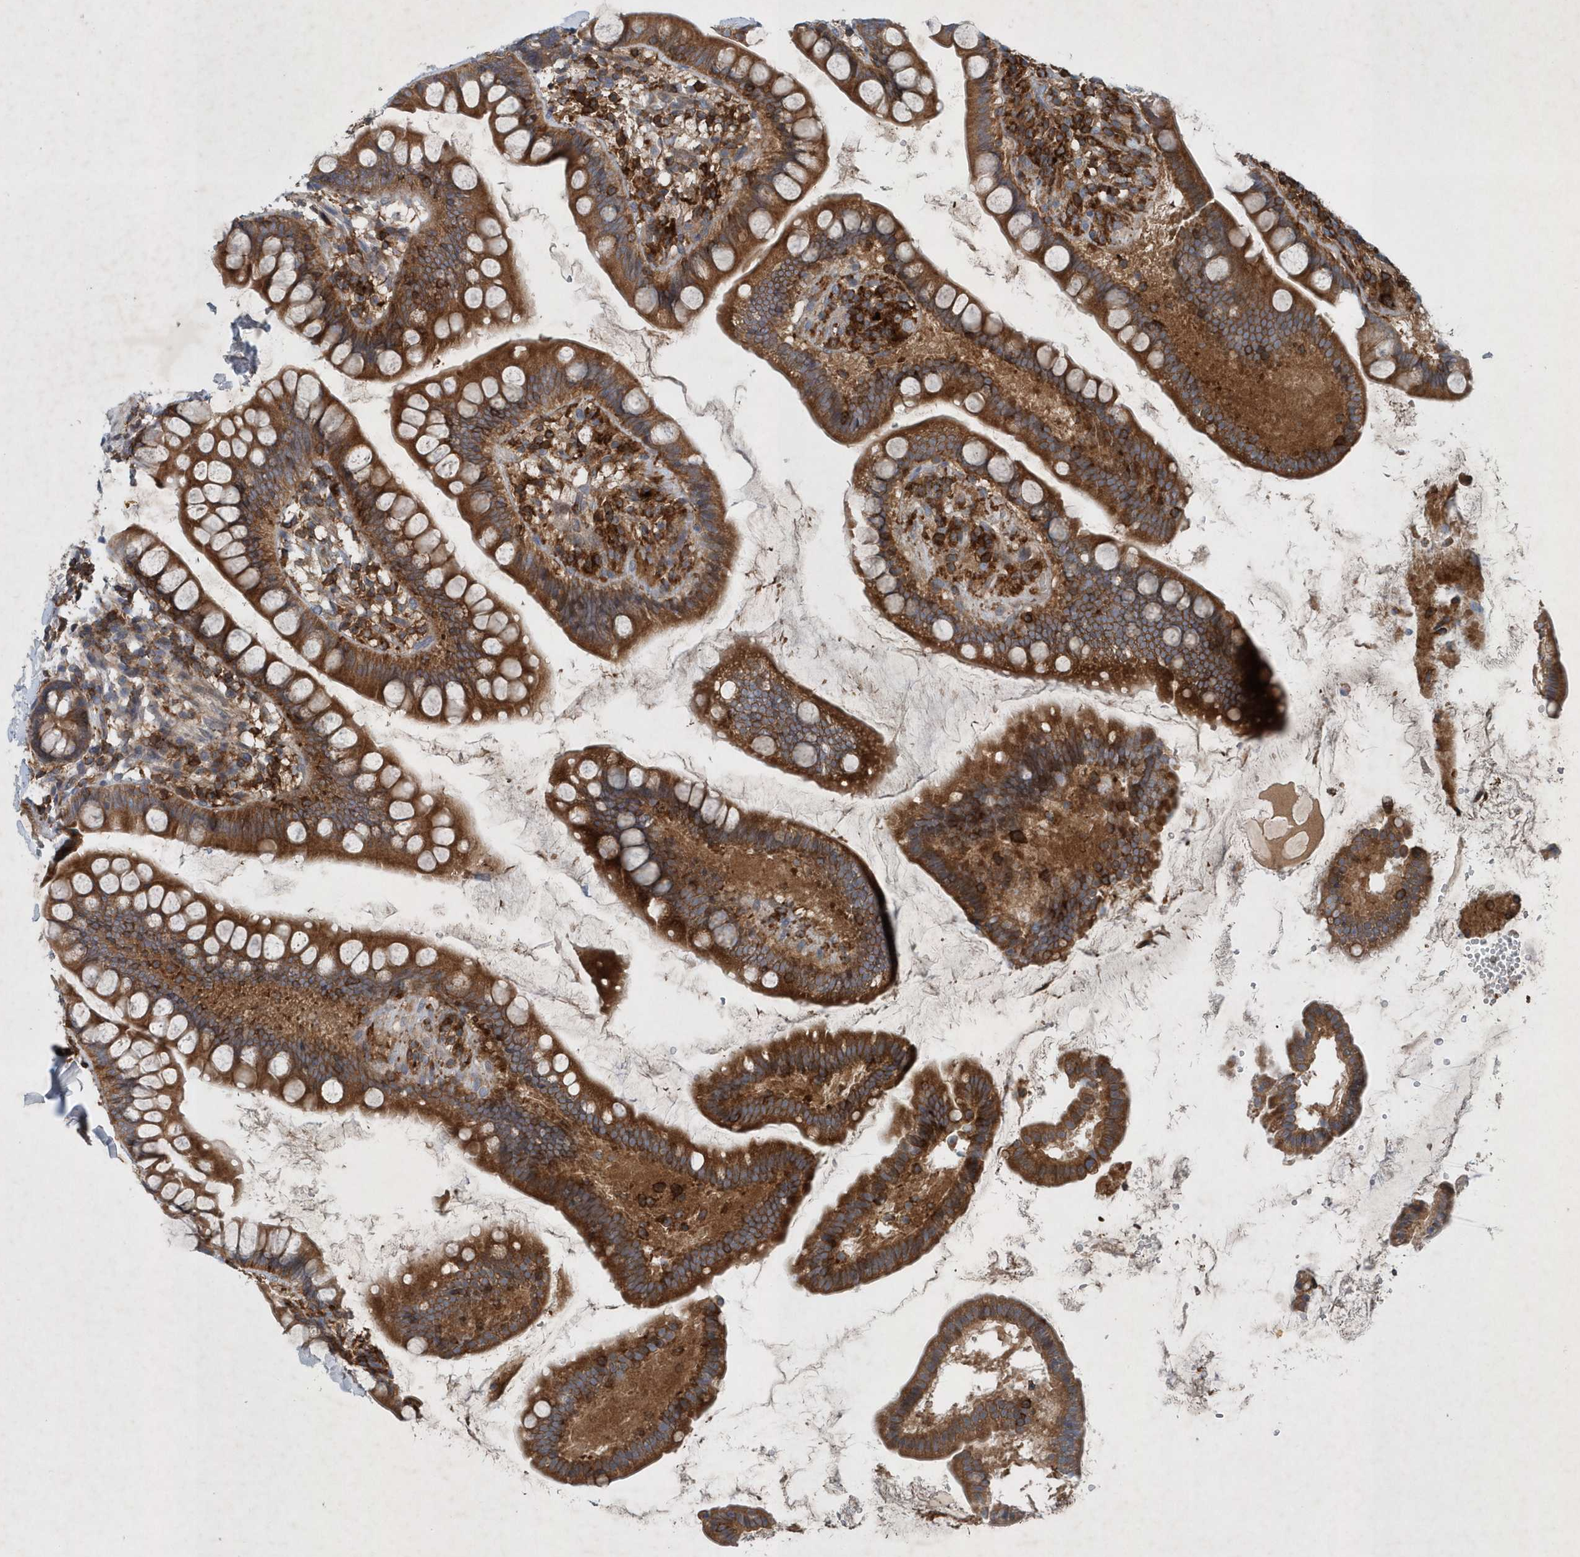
{"staining": {"intensity": "moderate", "quantity": ">75%", "location": "cytoplasmic/membranous"}, "tissue": "small intestine", "cell_type": "Glandular cells", "image_type": "normal", "snomed": [{"axis": "morphology", "description": "Normal tissue, NOS"}, {"axis": "topography", "description": "Small intestine"}], "caption": "IHC image of benign human small intestine stained for a protein (brown), which exhibits medium levels of moderate cytoplasmic/membranous expression in approximately >75% of glandular cells.", "gene": "P2RY10", "patient": {"sex": "female", "age": 84}}